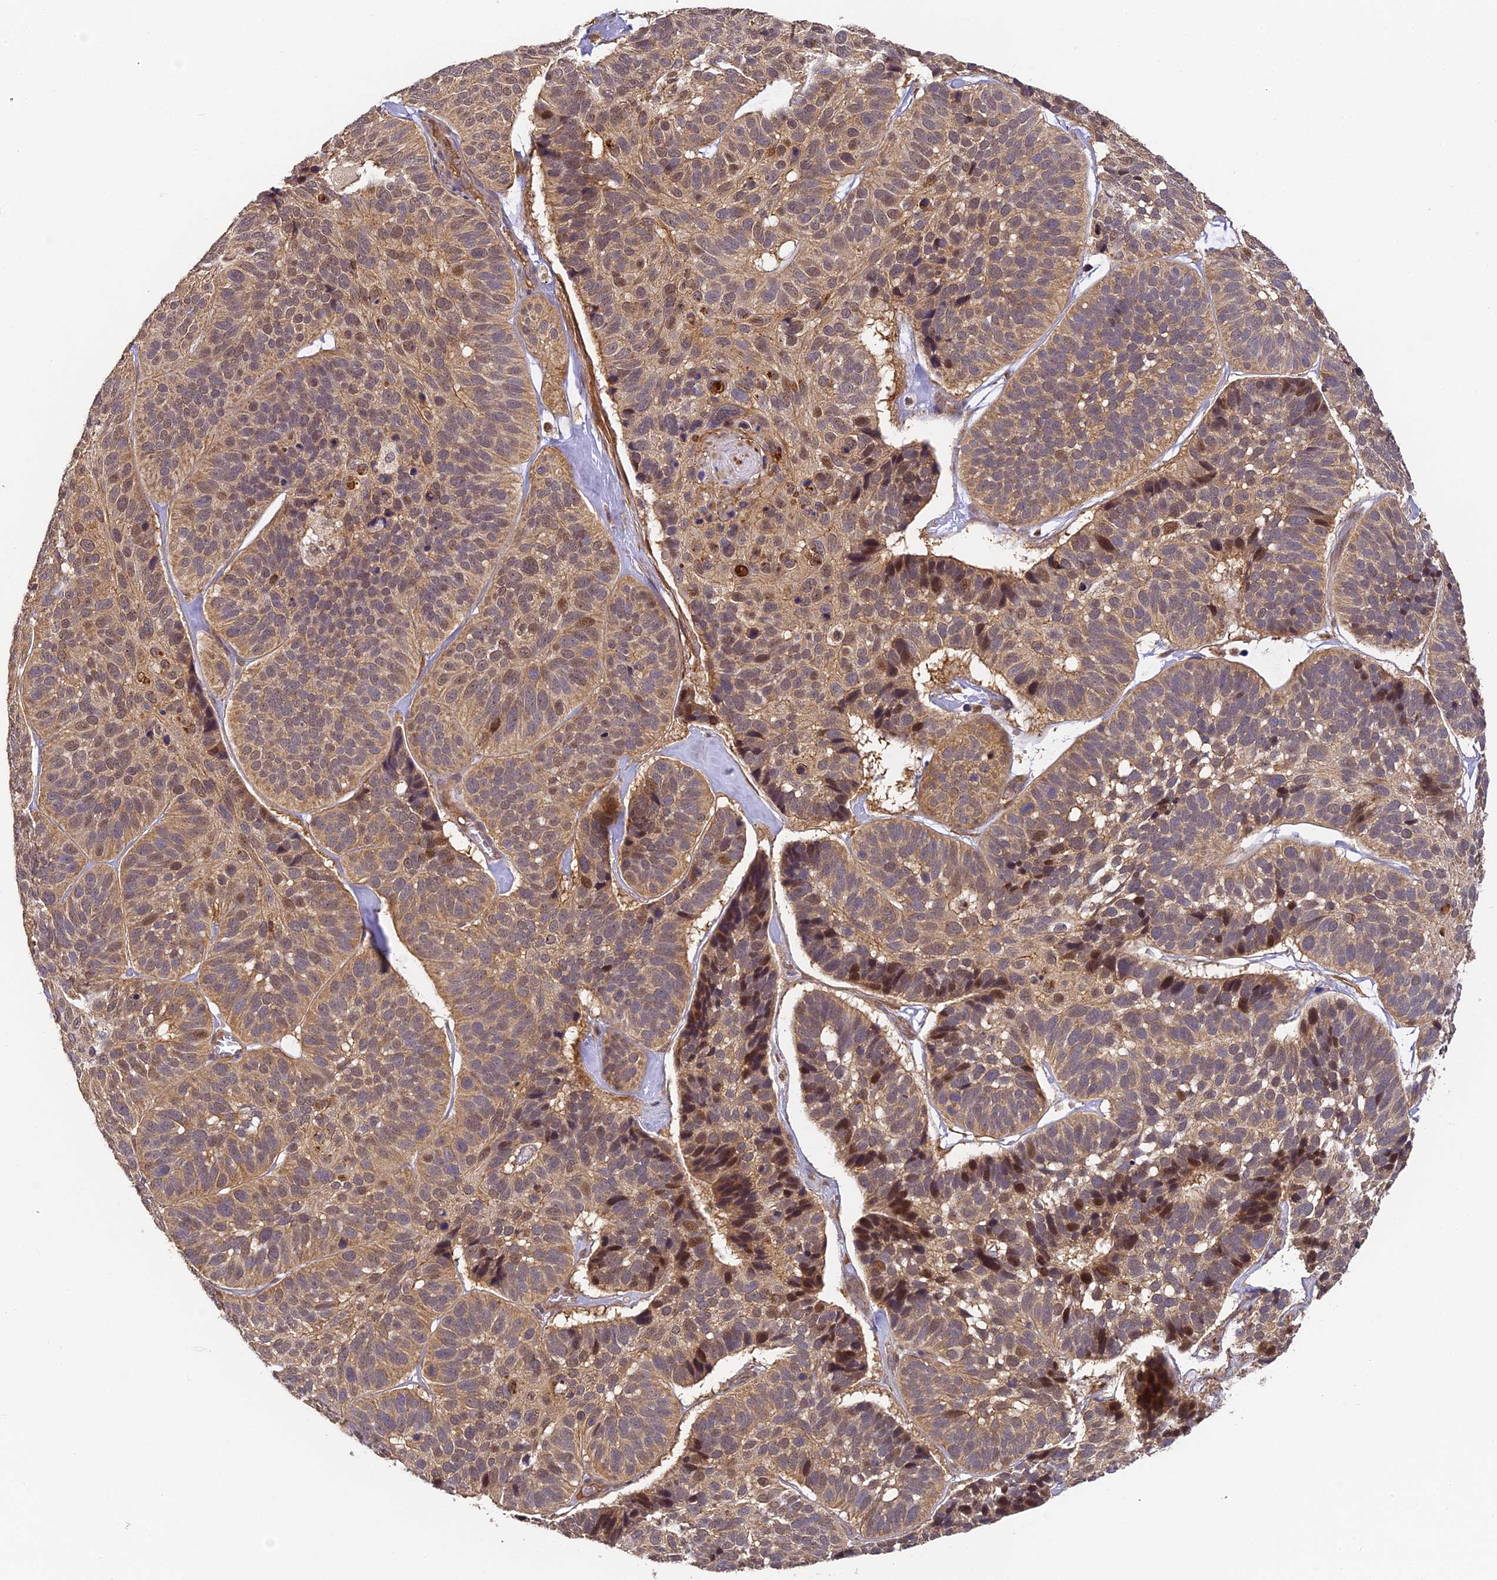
{"staining": {"intensity": "weak", "quantity": ">75%", "location": "cytoplasmic/membranous"}, "tissue": "skin cancer", "cell_type": "Tumor cells", "image_type": "cancer", "snomed": [{"axis": "morphology", "description": "Basal cell carcinoma"}, {"axis": "topography", "description": "Skin"}], "caption": "Skin cancer stained for a protein demonstrates weak cytoplasmic/membranous positivity in tumor cells.", "gene": "ZNF443", "patient": {"sex": "male", "age": 62}}